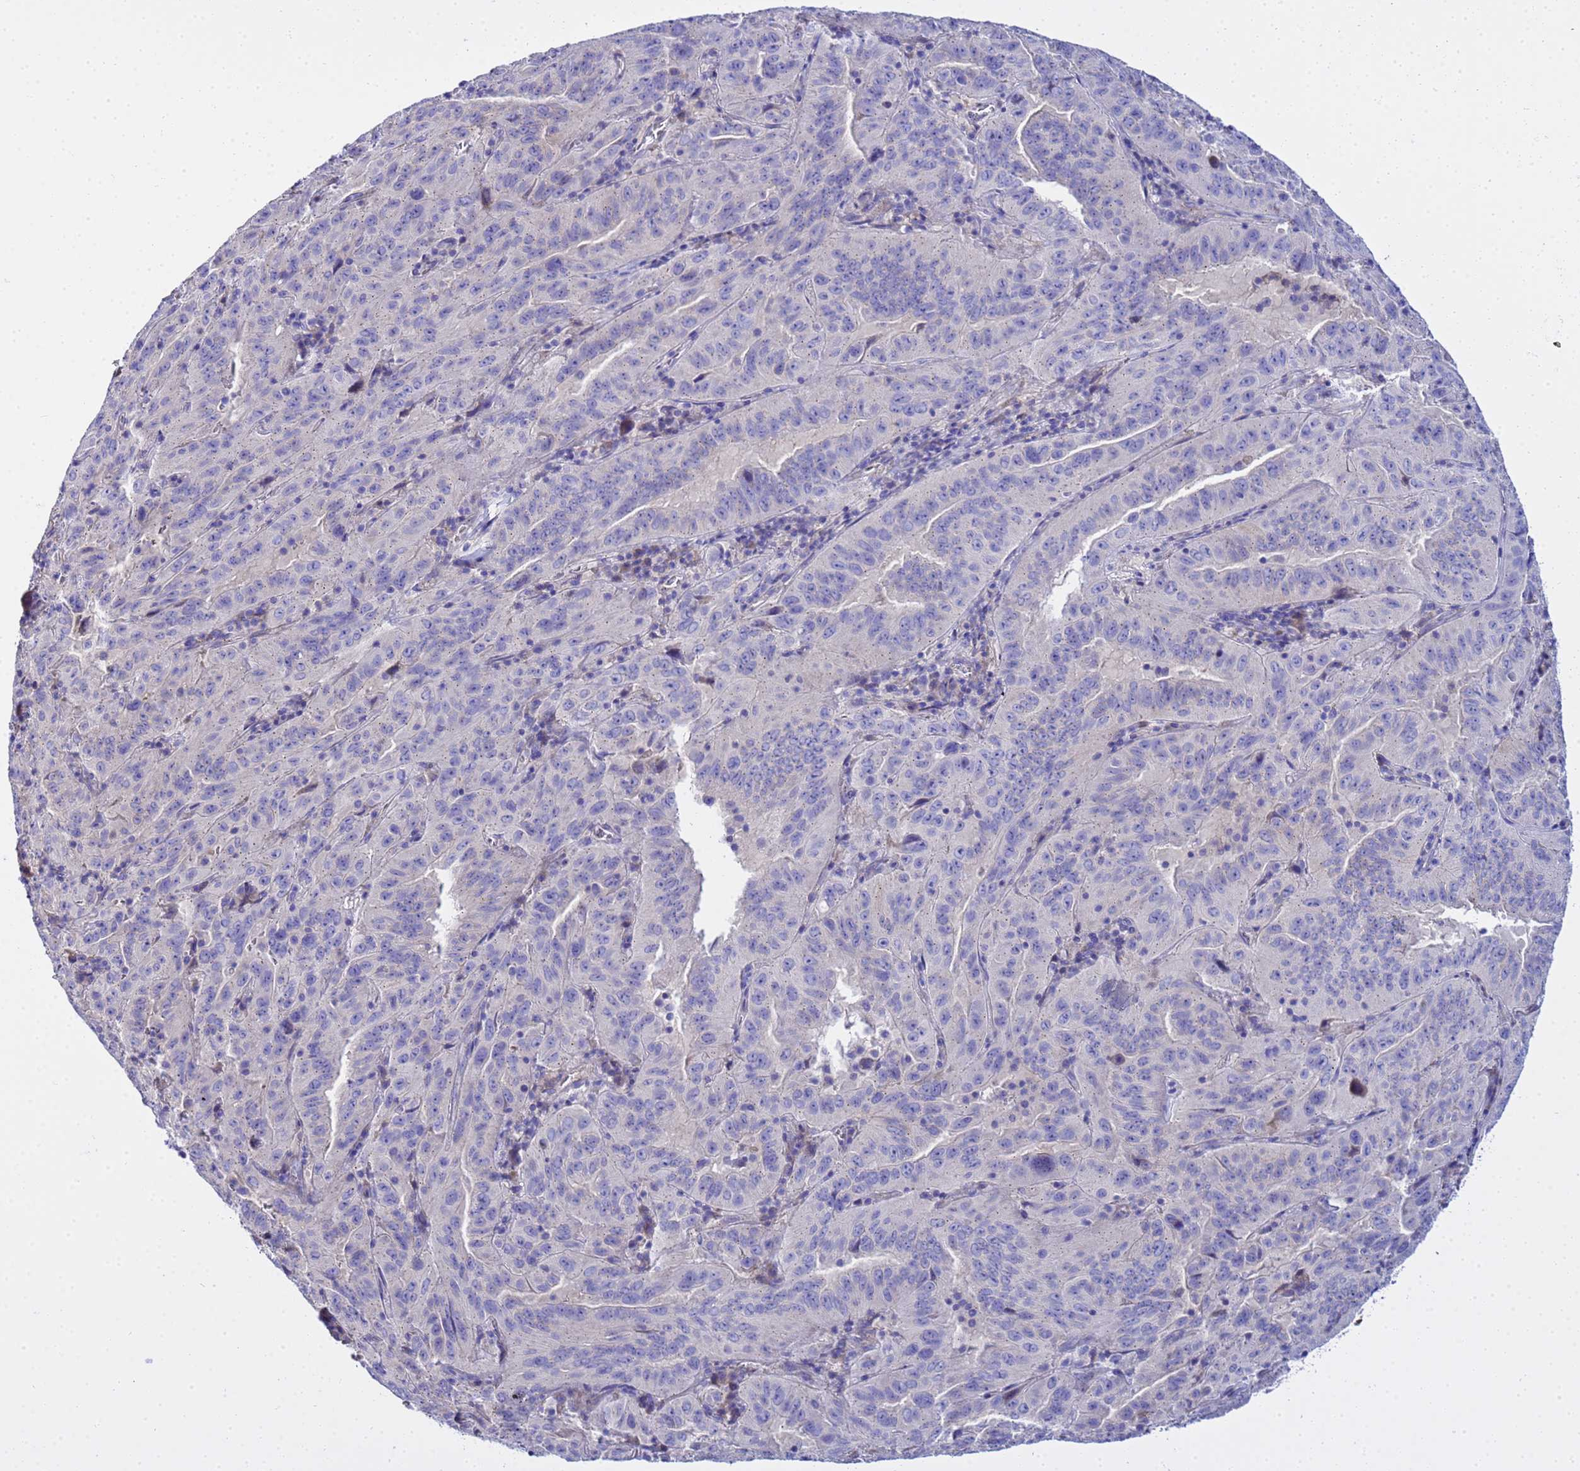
{"staining": {"intensity": "negative", "quantity": "none", "location": "none"}, "tissue": "pancreatic cancer", "cell_type": "Tumor cells", "image_type": "cancer", "snomed": [{"axis": "morphology", "description": "Adenocarcinoma, NOS"}, {"axis": "topography", "description": "Pancreas"}], "caption": "High power microscopy photomicrograph of an immunohistochemistry (IHC) image of adenocarcinoma (pancreatic), revealing no significant expression in tumor cells.", "gene": "USP18", "patient": {"sex": "male", "age": 63}}